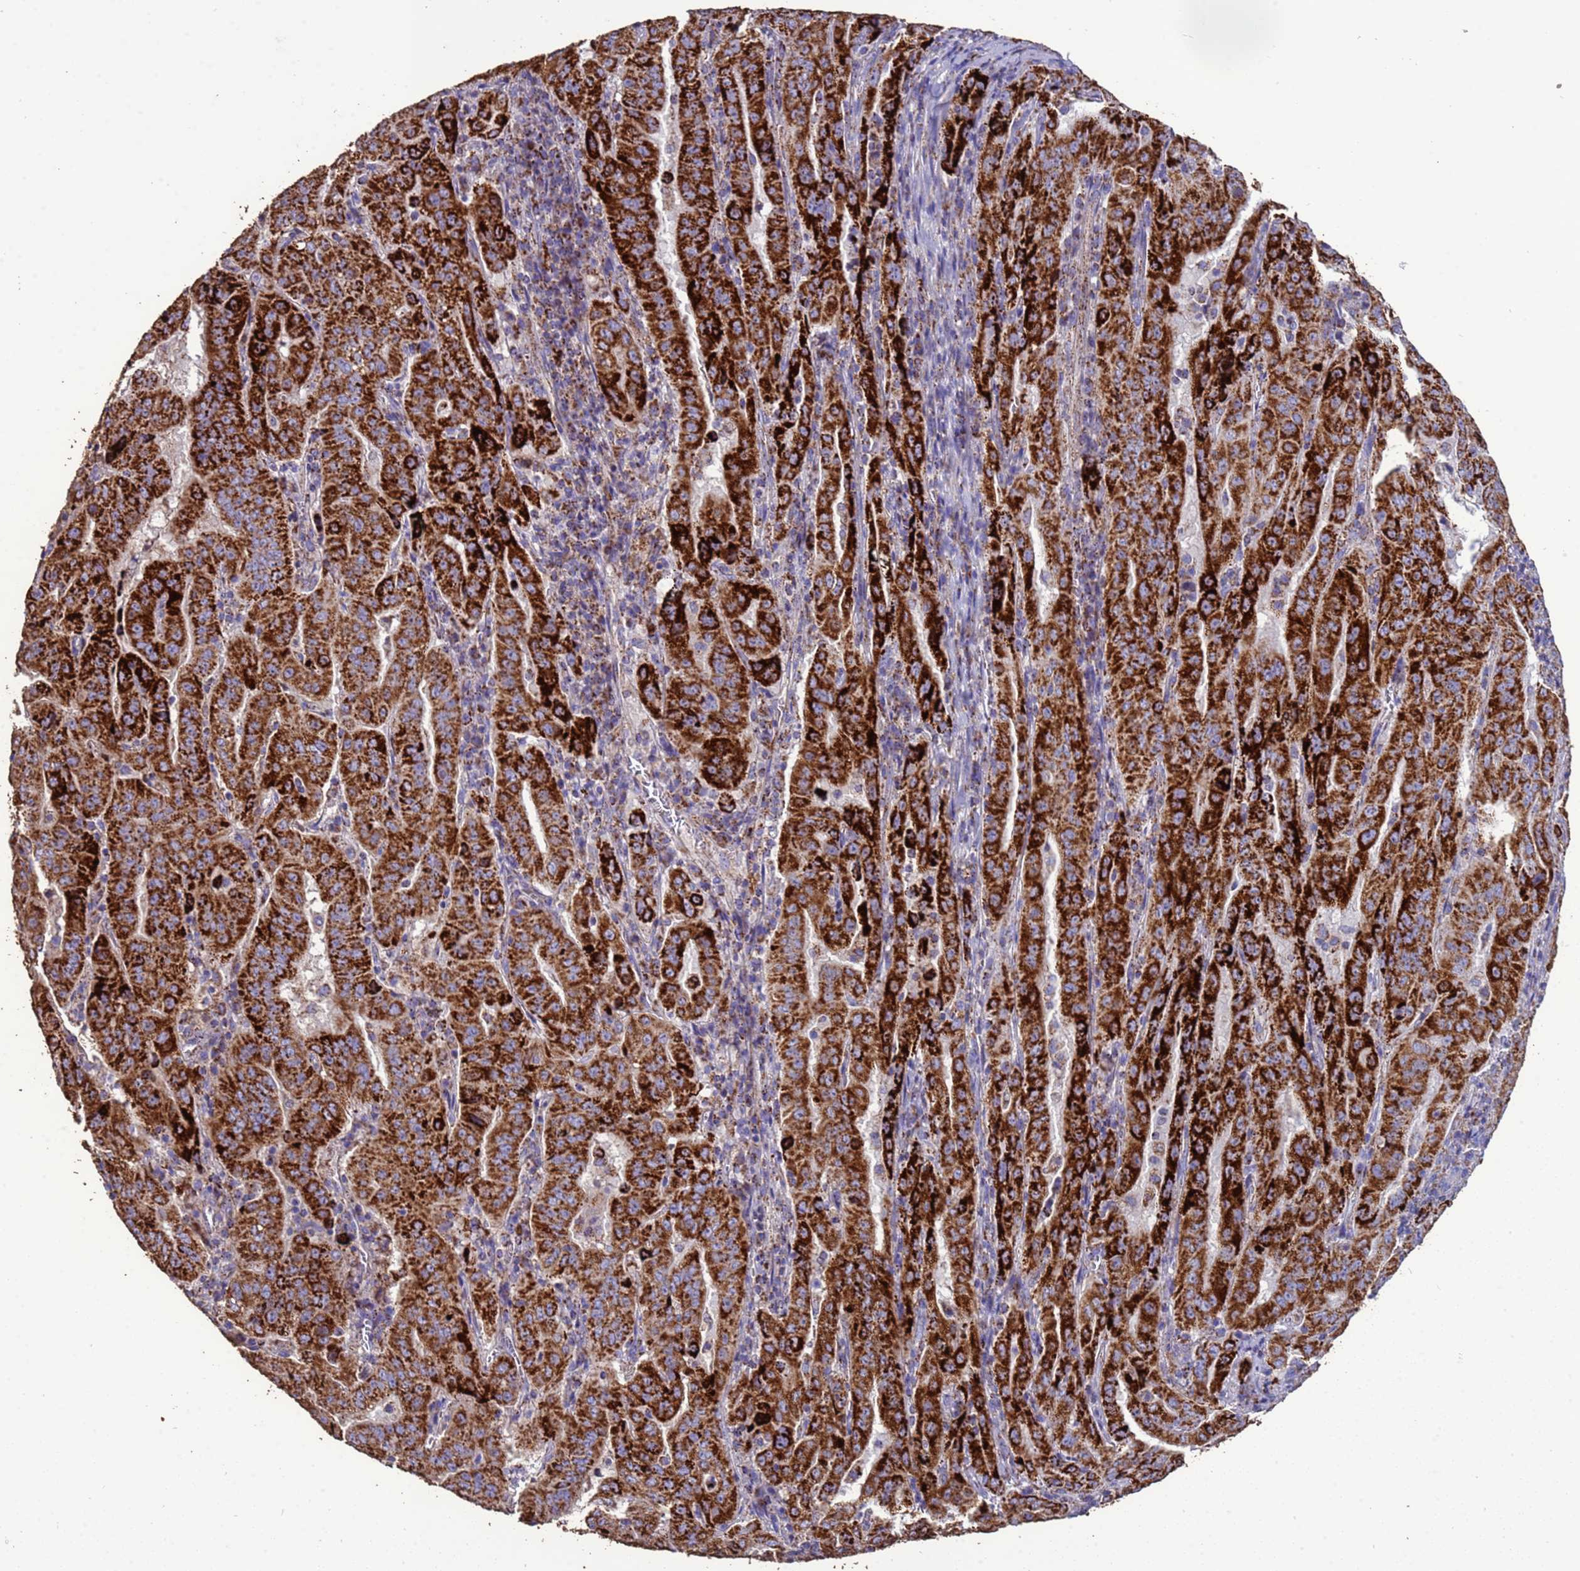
{"staining": {"intensity": "strong", "quantity": ">75%", "location": "cytoplasmic/membranous"}, "tissue": "pancreatic cancer", "cell_type": "Tumor cells", "image_type": "cancer", "snomed": [{"axis": "morphology", "description": "Adenocarcinoma, NOS"}, {"axis": "topography", "description": "Pancreas"}], "caption": "Pancreatic cancer (adenocarcinoma) stained with immunohistochemistry (IHC) reveals strong cytoplasmic/membranous positivity in about >75% of tumor cells.", "gene": "ZNFX1", "patient": {"sex": "male", "age": 63}}